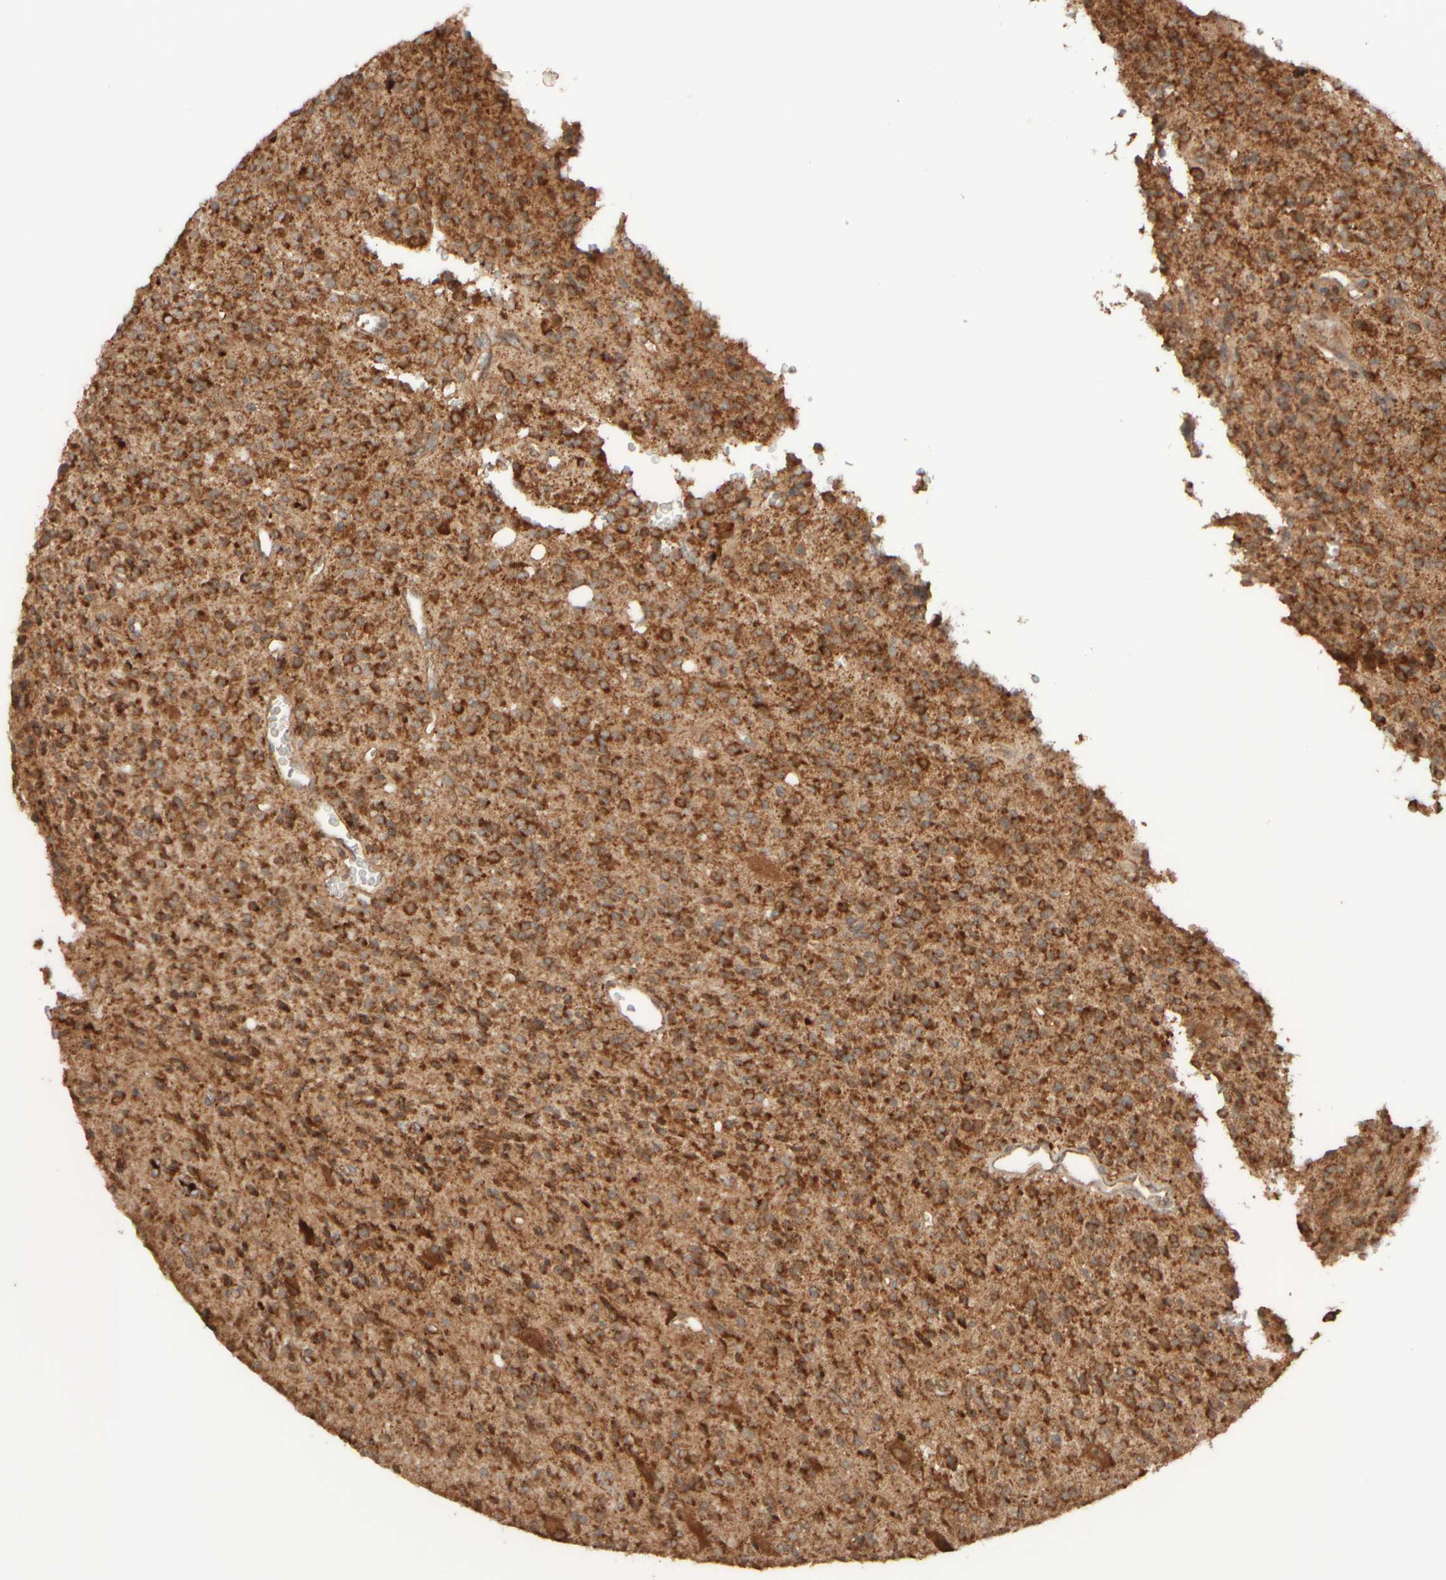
{"staining": {"intensity": "strong", "quantity": ">75%", "location": "cytoplasmic/membranous"}, "tissue": "glioma", "cell_type": "Tumor cells", "image_type": "cancer", "snomed": [{"axis": "morphology", "description": "Glioma, malignant, High grade"}, {"axis": "topography", "description": "Brain"}], "caption": "DAB (3,3'-diaminobenzidine) immunohistochemical staining of human glioma exhibits strong cytoplasmic/membranous protein positivity in about >75% of tumor cells.", "gene": "EIF2B3", "patient": {"sex": "male", "age": 34}}